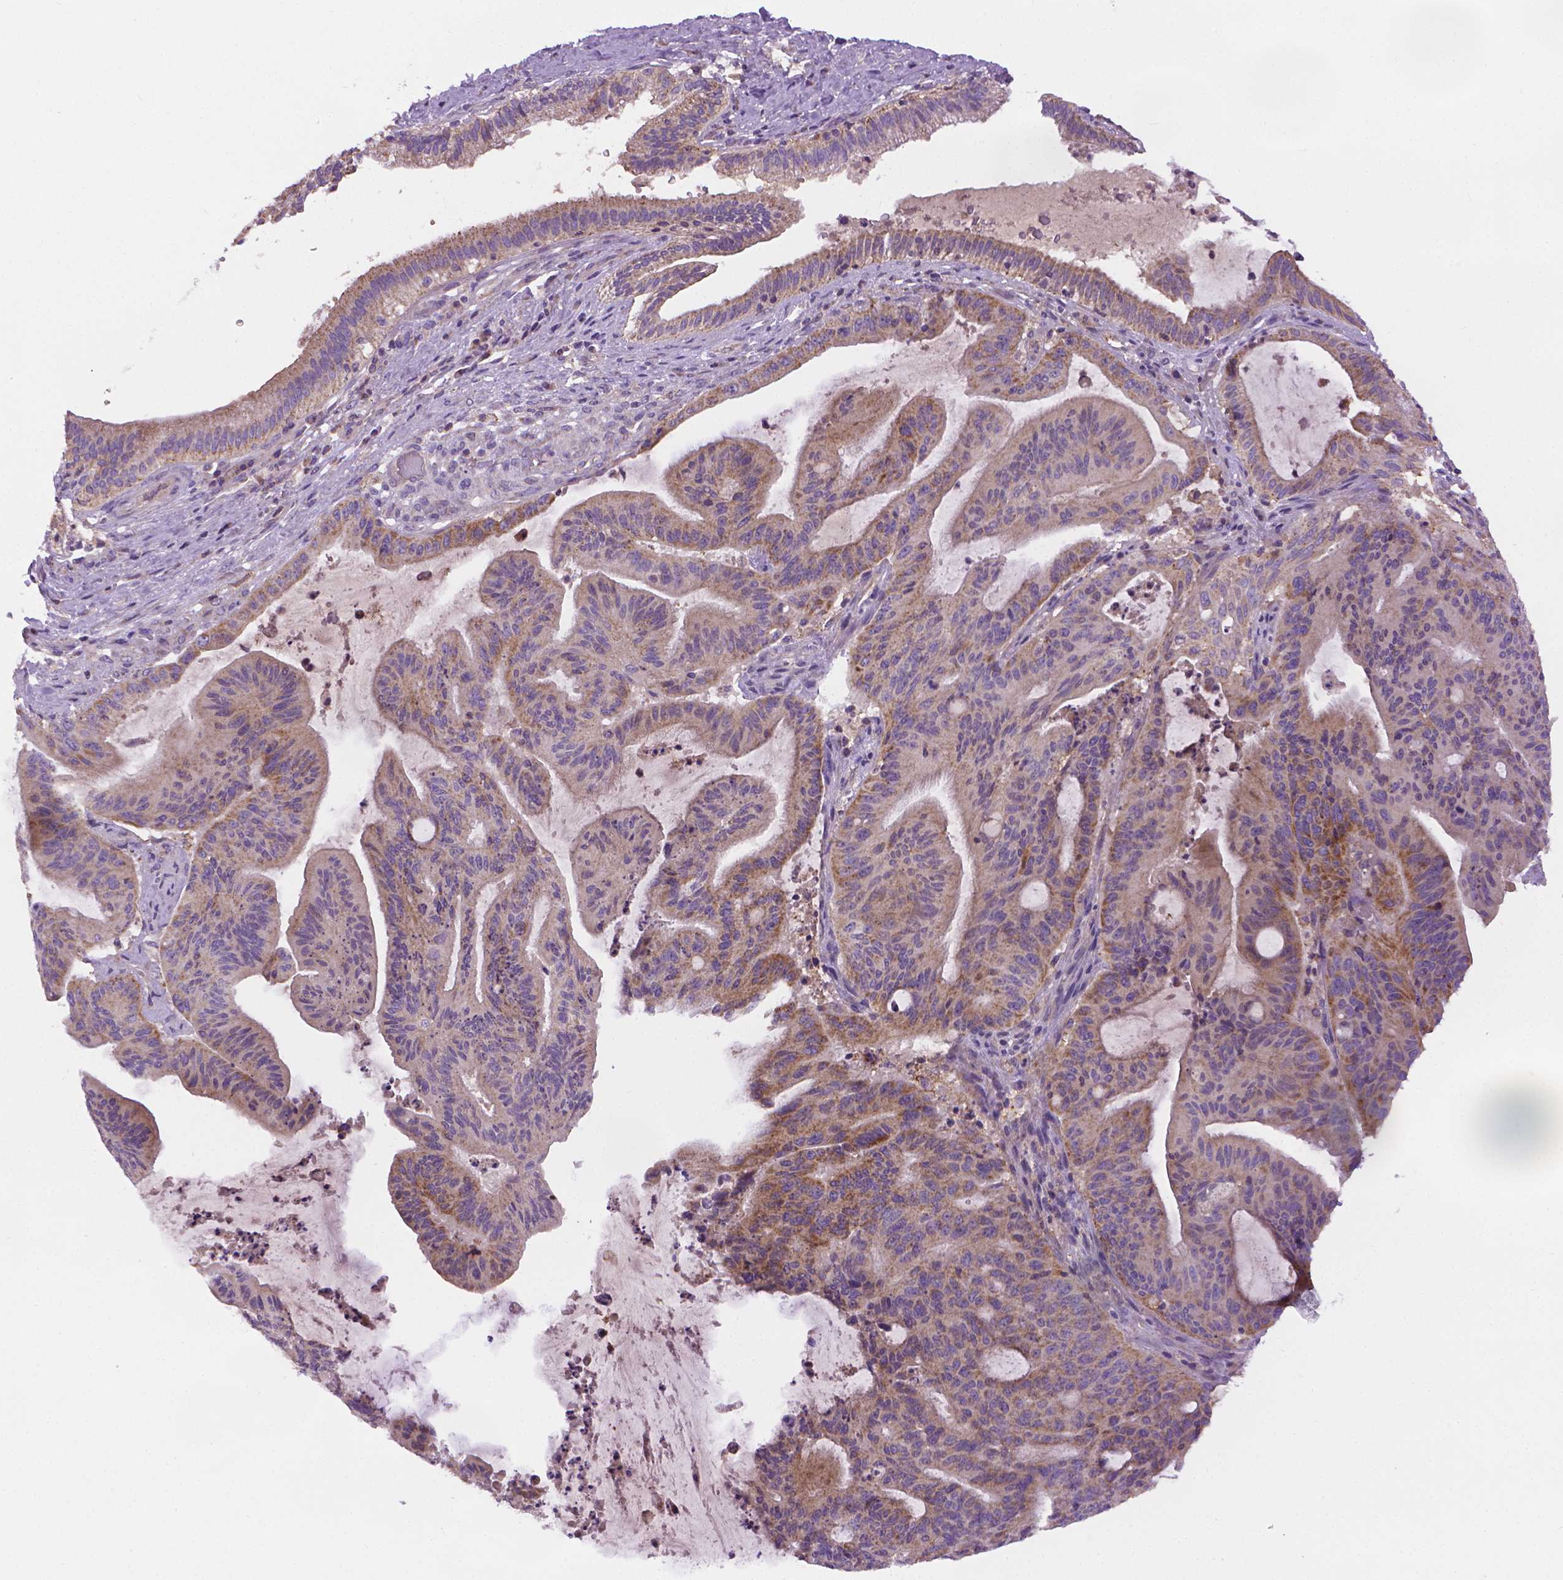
{"staining": {"intensity": "moderate", "quantity": "<25%", "location": "cytoplasmic/membranous"}, "tissue": "liver cancer", "cell_type": "Tumor cells", "image_type": "cancer", "snomed": [{"axis": "morphology", "description": "Cholangiocarcinoma"}, {"axis": "topography", "description": "Liver"}], "caption": "Protein expression analysis of human liver cancer reveals moderate cytoplasmic/membranous expression in about <25% of tumor cells. The staining was performed using DAB, with brown indicating positive protein expression. Nuclei are stained blue with hematoxylin.", "gene": "SLC51B", "patient": {"sex": "female", "age": 73}}